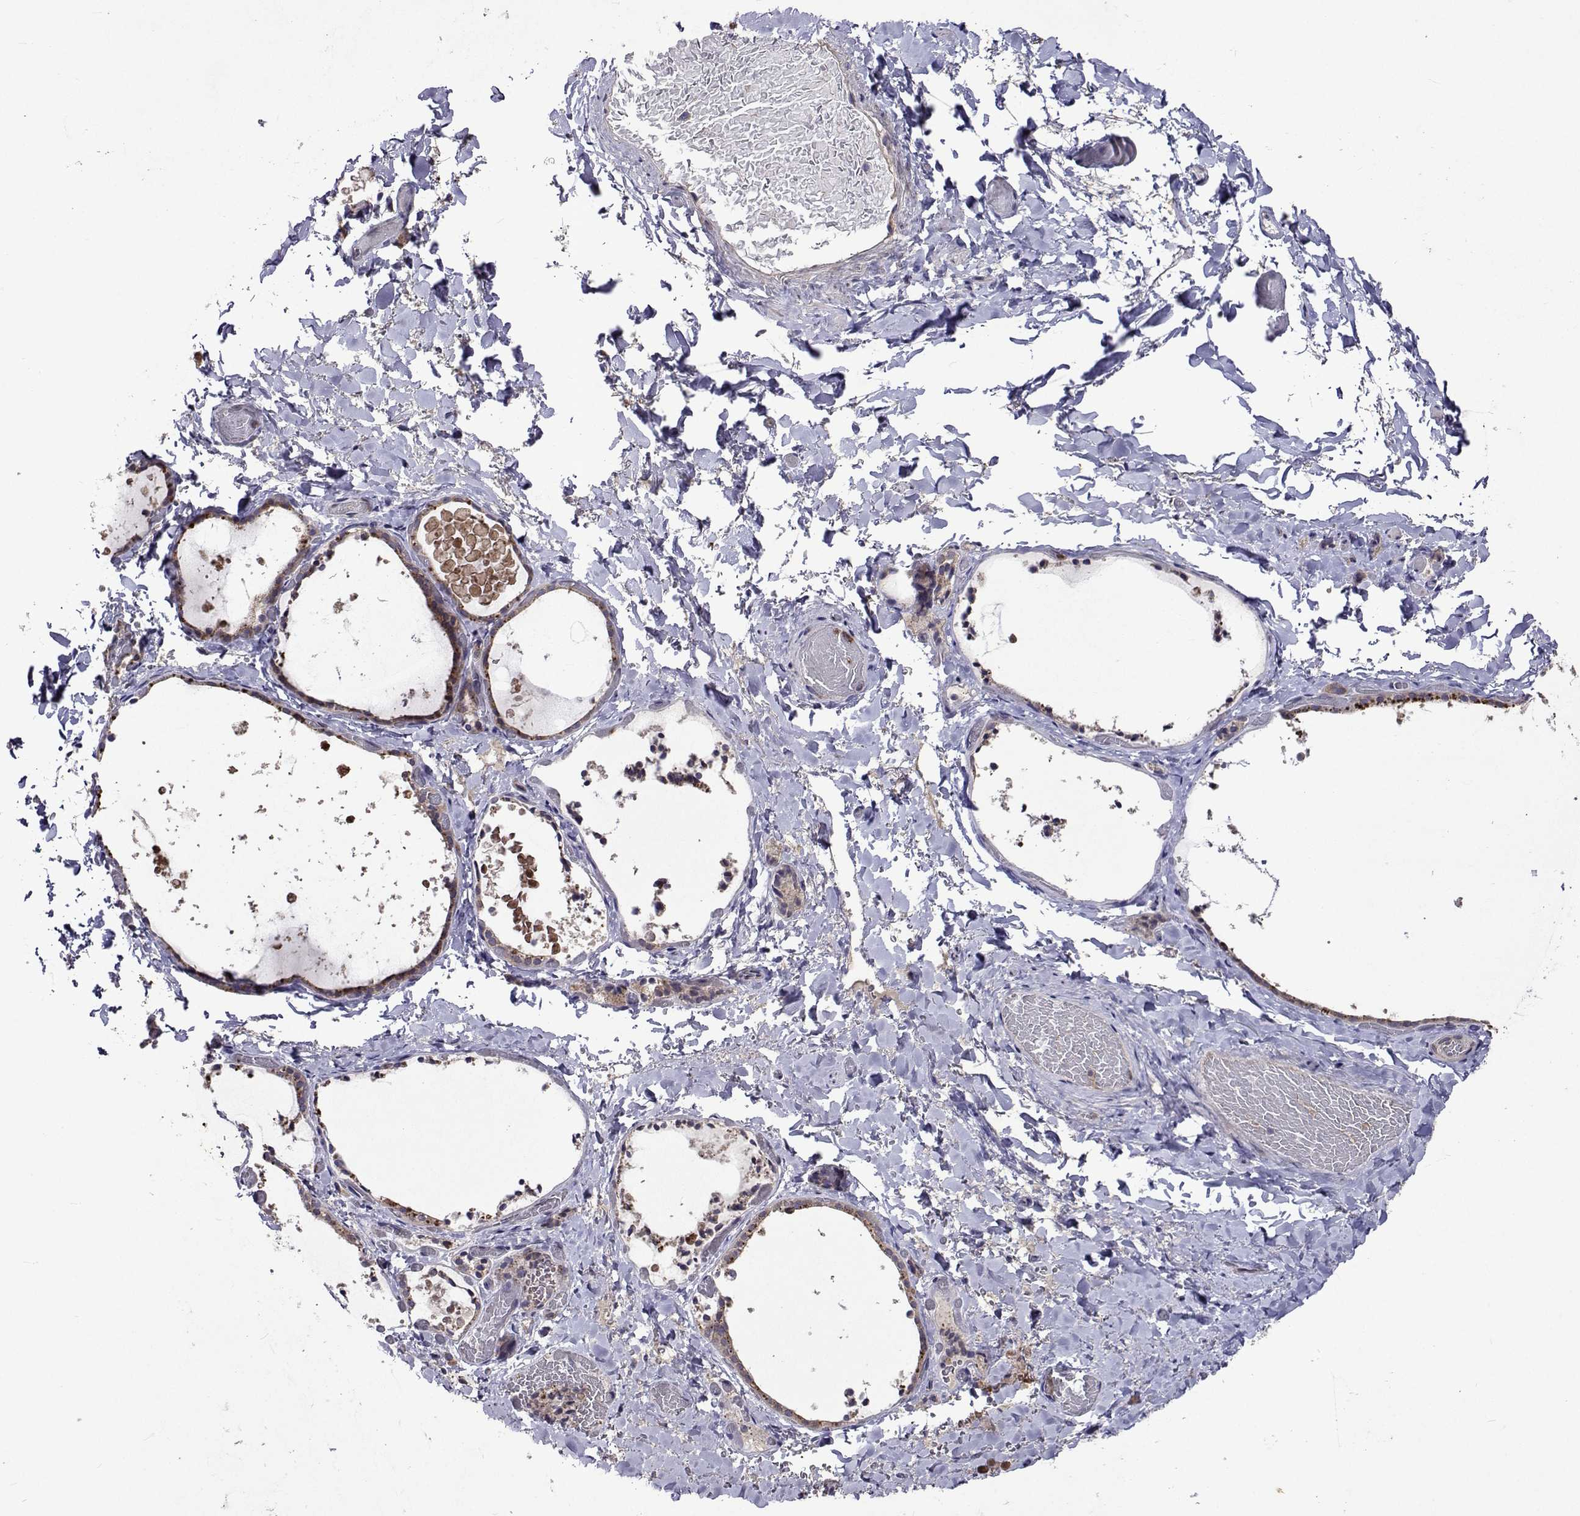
{"staining": {"intensity": "weak", "quantity": ">75%", "location": "cytoplasmic/membranous"}, "tissue": "thyroid gland", "cell_type": "Glandular cells", "image_type": "normal", "snomed": [{"axis": "morphology", "description": "Normal tissue, NOS"}, {"axis": "topography", "description": "Thyroid gland"}], "caption": "Benign thyroid gland was stained to show a protein in brown. There is low levels of weak cytoplasmic/membranous expression in about >75% of glandular cells. (DAB = brown stain, brightfield microscopy at high magnification).", "gene": "TARBP2", "patient": {"sex": "female", "age": 56}}